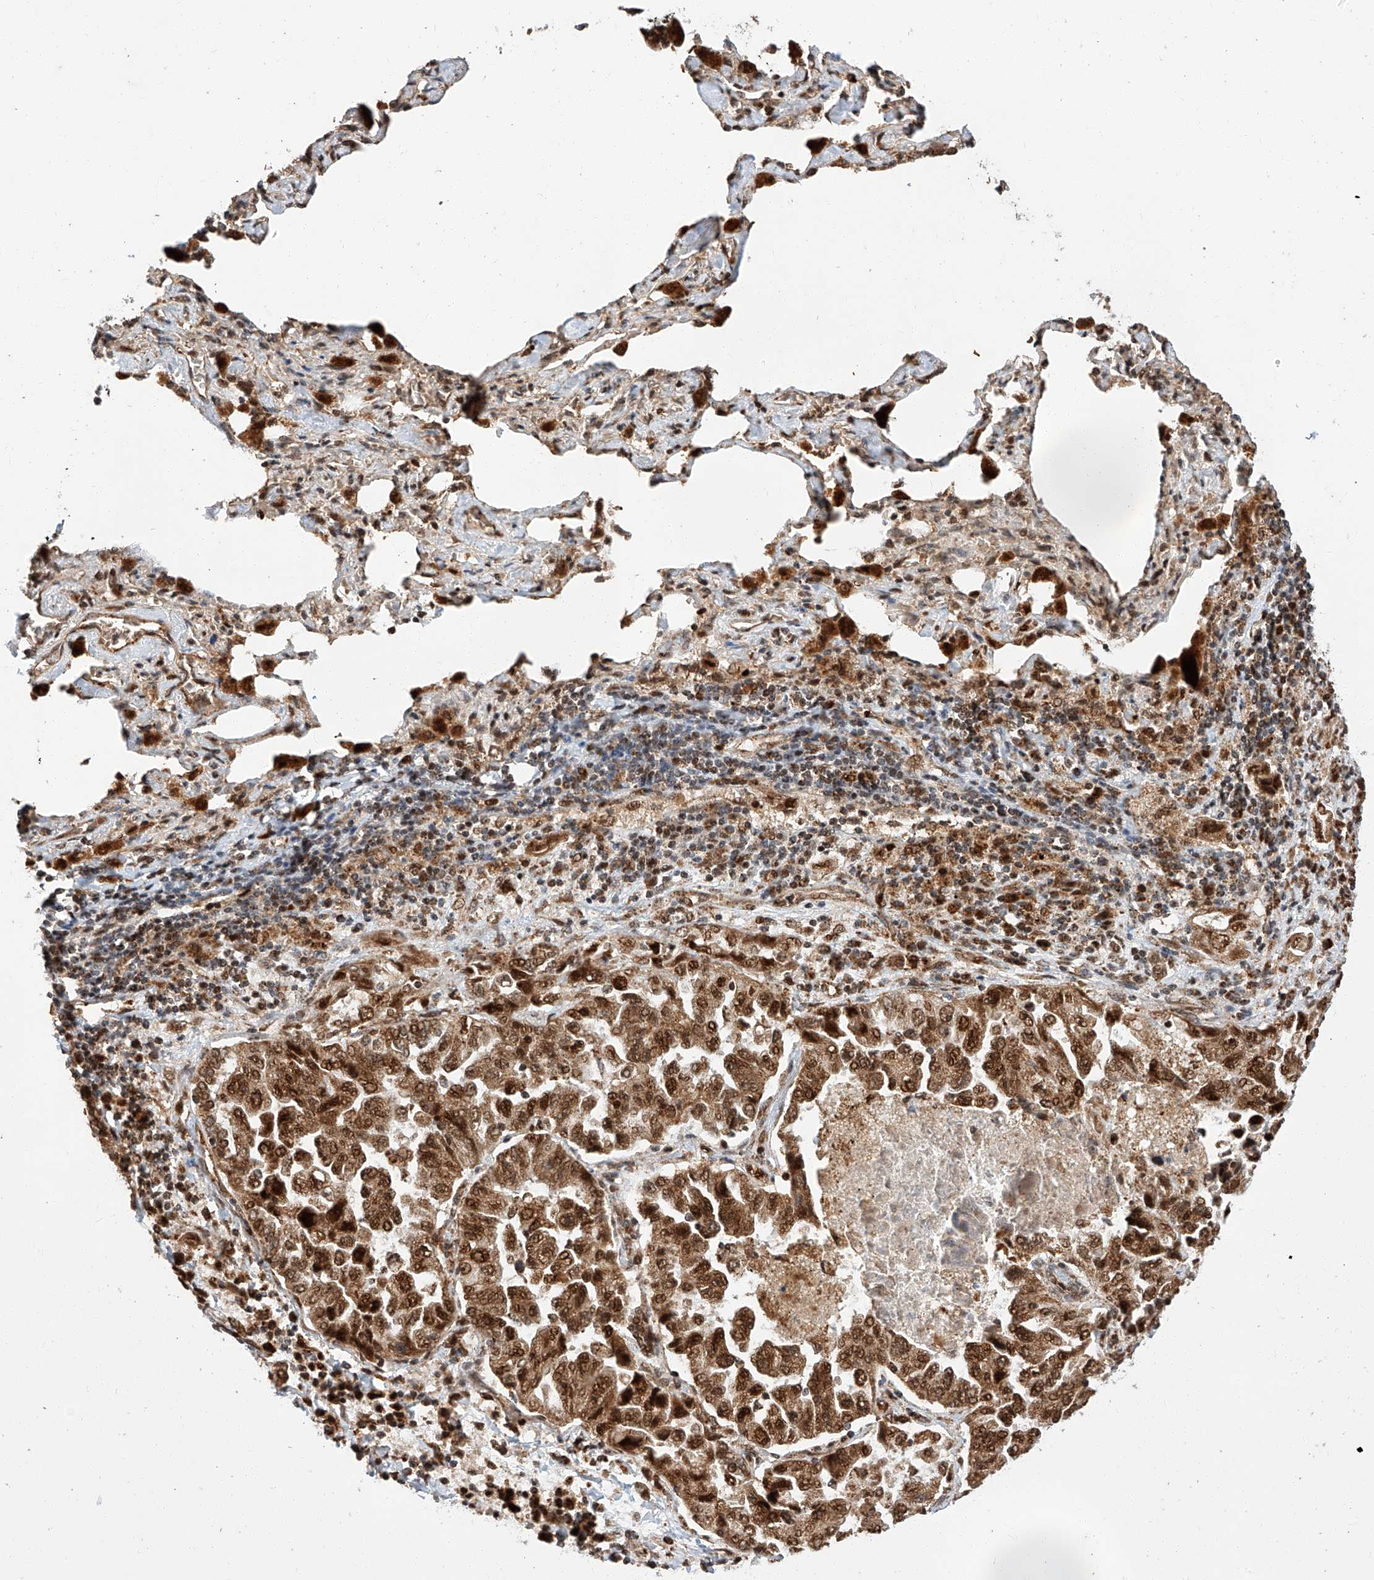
{"staining": {"intensity": "moderate", "quantity": ">75%", "location": "cytoplasmic/membranous,nuclear"}, "tissue": "lung cancer", "cell_type": "Tumor cells", "image_type": "cancer", "snomed": [{"axis": "morphology", "description": "Adenocarcinoma, NOS"}, {"axis": "topography", "description": "Lung"}], "caption": "Immunohistochemical staining of lung cancer reveals medium levels of moderate cytoplasmic/membranous and nuclear protein expression in approximately >75% of tumor cells. (brown staining indicates protein expression, while blue staining denotes nuclei).", "gene": "THTPA", "patient": {"sex": "female", "age": 51}}